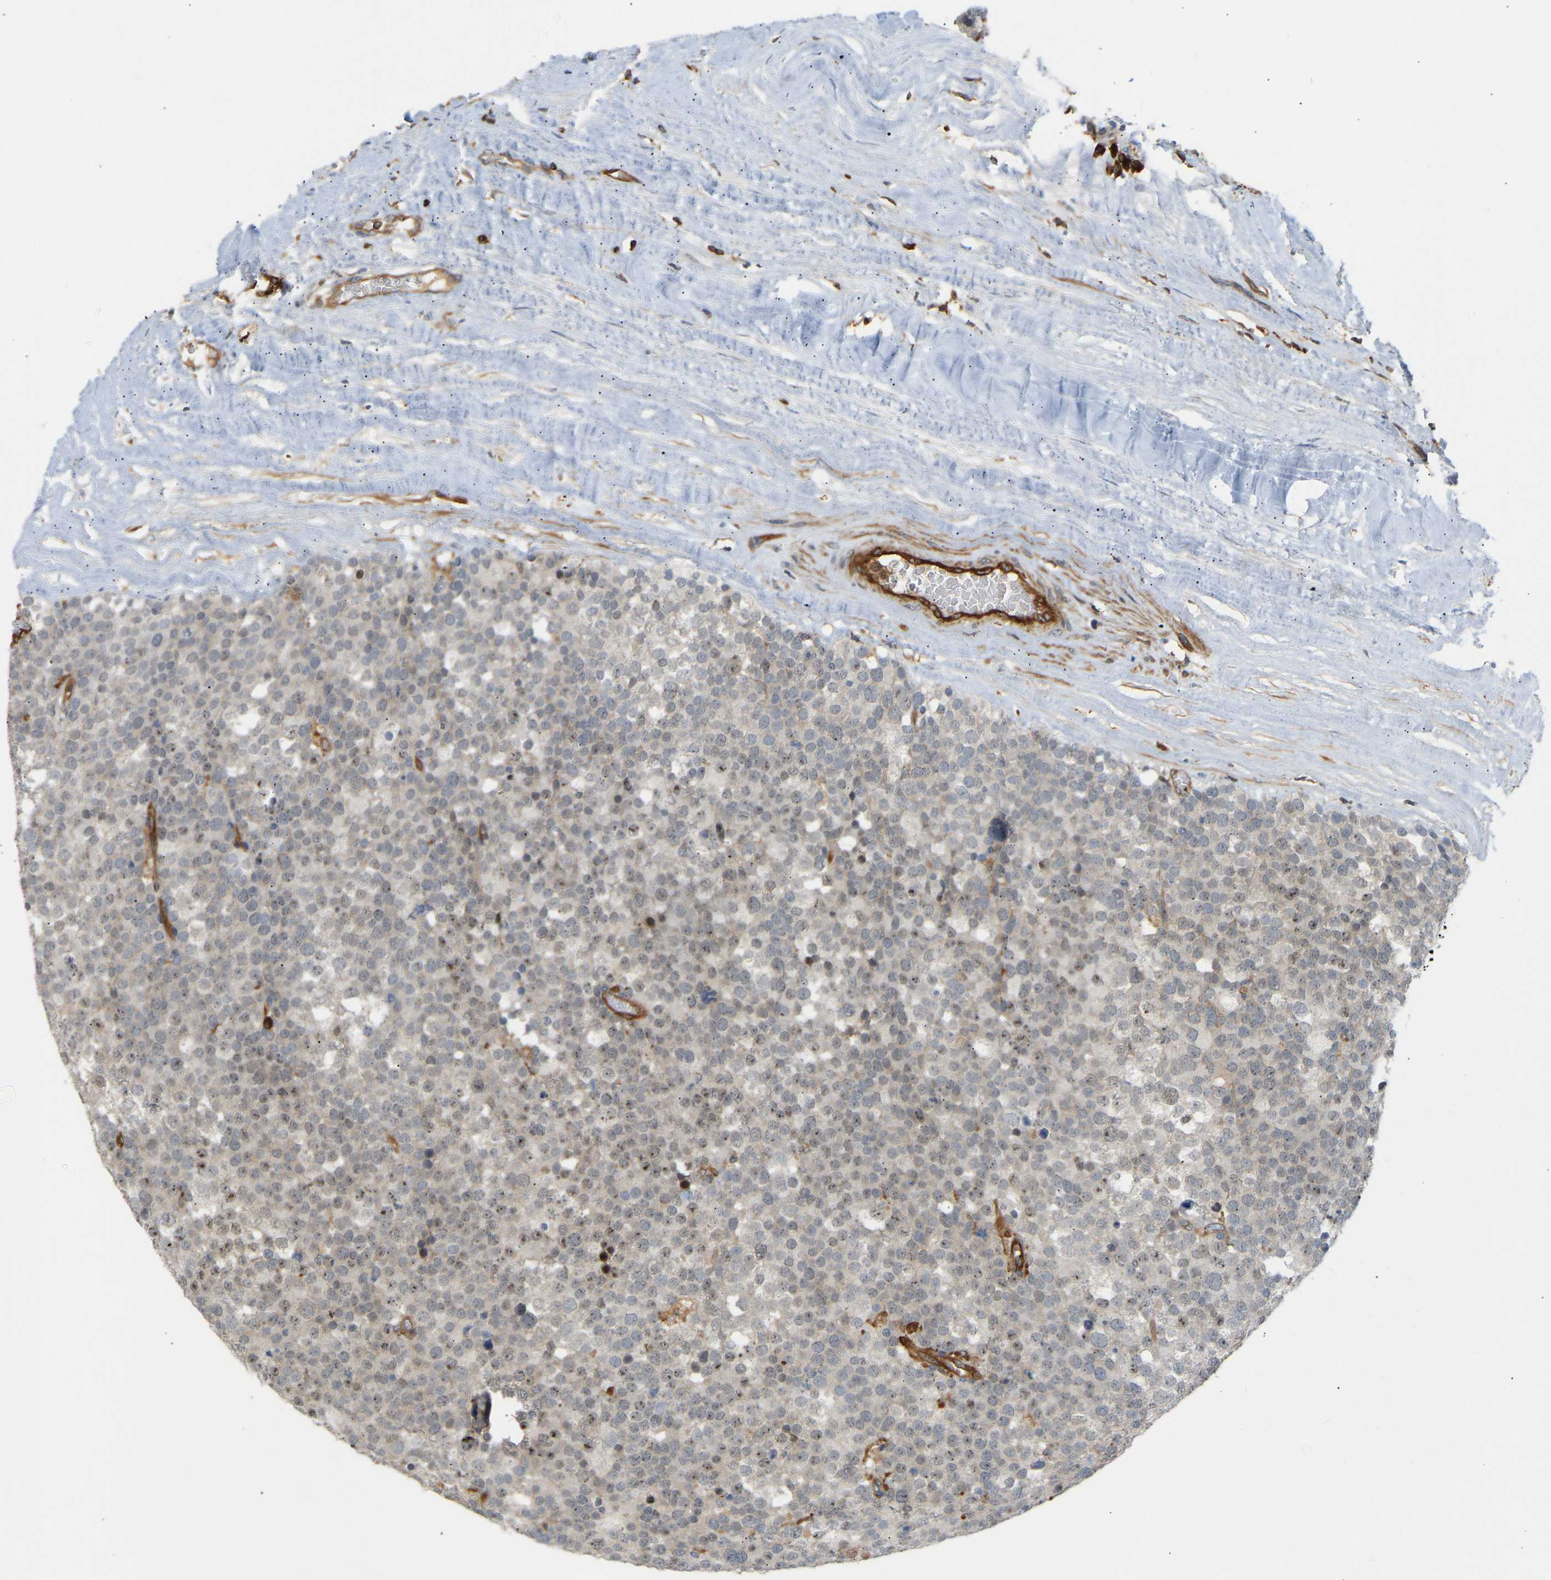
{"staining": {"intensity": "negative", "quantity": "none", "location": "none"}, "tissue": "testis cancer", "cell_type": "Tumor cells", "image_type": "cancer", "snomed": [{"axis": "morphology", "description": "Normal tissue, NOS"}, {"axis": "morphology", "description": "Seminoma, NOS"}, {"axis": "topography", "description": "Testis"}], "caption": "Testis cancer stained for a protein using immunohistochemistry demonstrates no positivity tumor cells.", "gene": "PLCG2", "patient": {"sex": "male", "age": 71}}